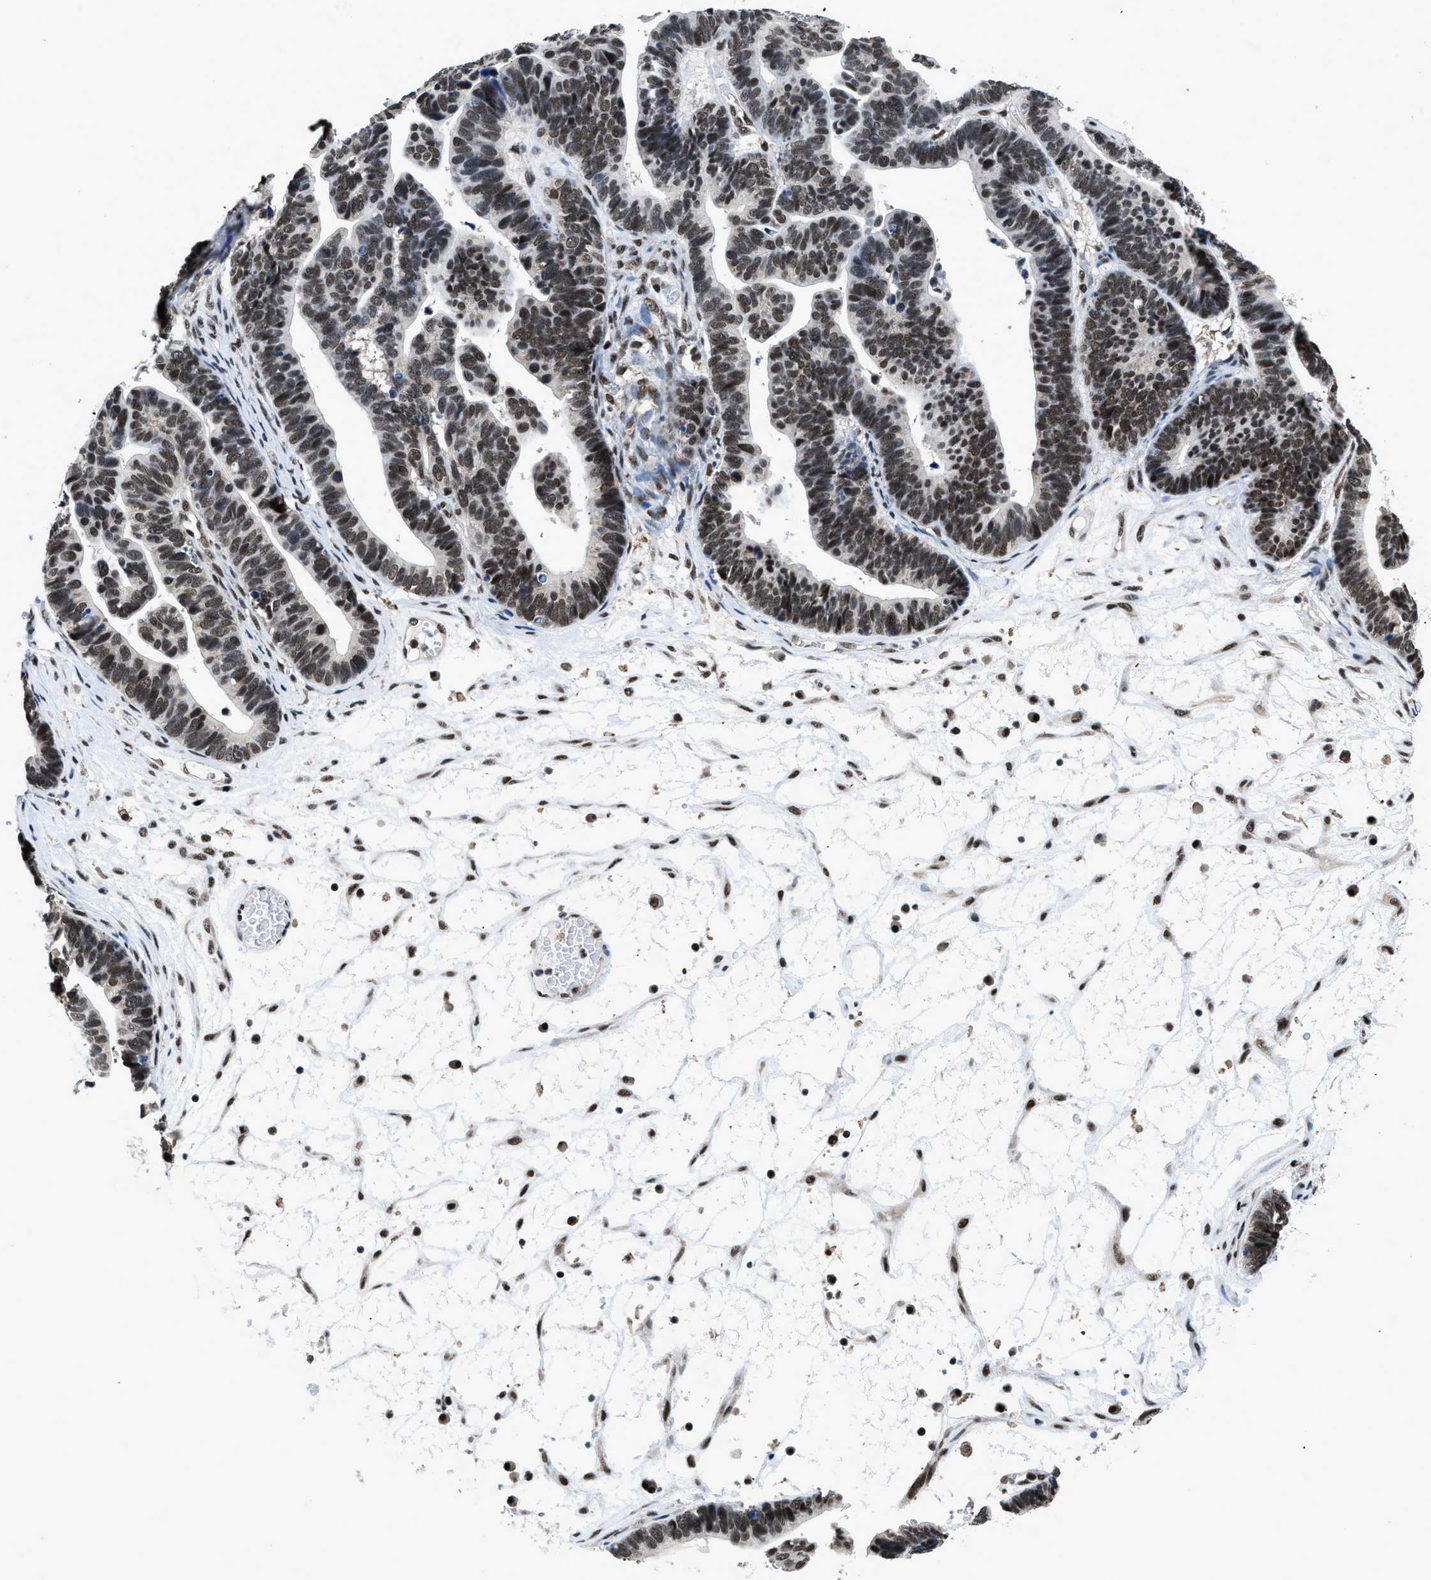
{"staining": {"intensity": "strong", "quantity": ">75%", "location": "nuclear"}, "tissue": "ovarian cancer", "cell_type": "Tumor cells", "image_type": "cancer", "snomed": [{"axis": "morphology", "description": "Cystadenocarcinoma, serous, NOS"}, {"axis": "topography", "description": "Ovary"}], "caption": "High-power microscopy captured an immunohistochemistry histopathology image of ovarian serous cystadenocarcinoma, revealing strong nuclear expression in about >75% of tumor cells.", "gene": "HNRNPH2", "patient": {"sex": "female", "age": 56}}